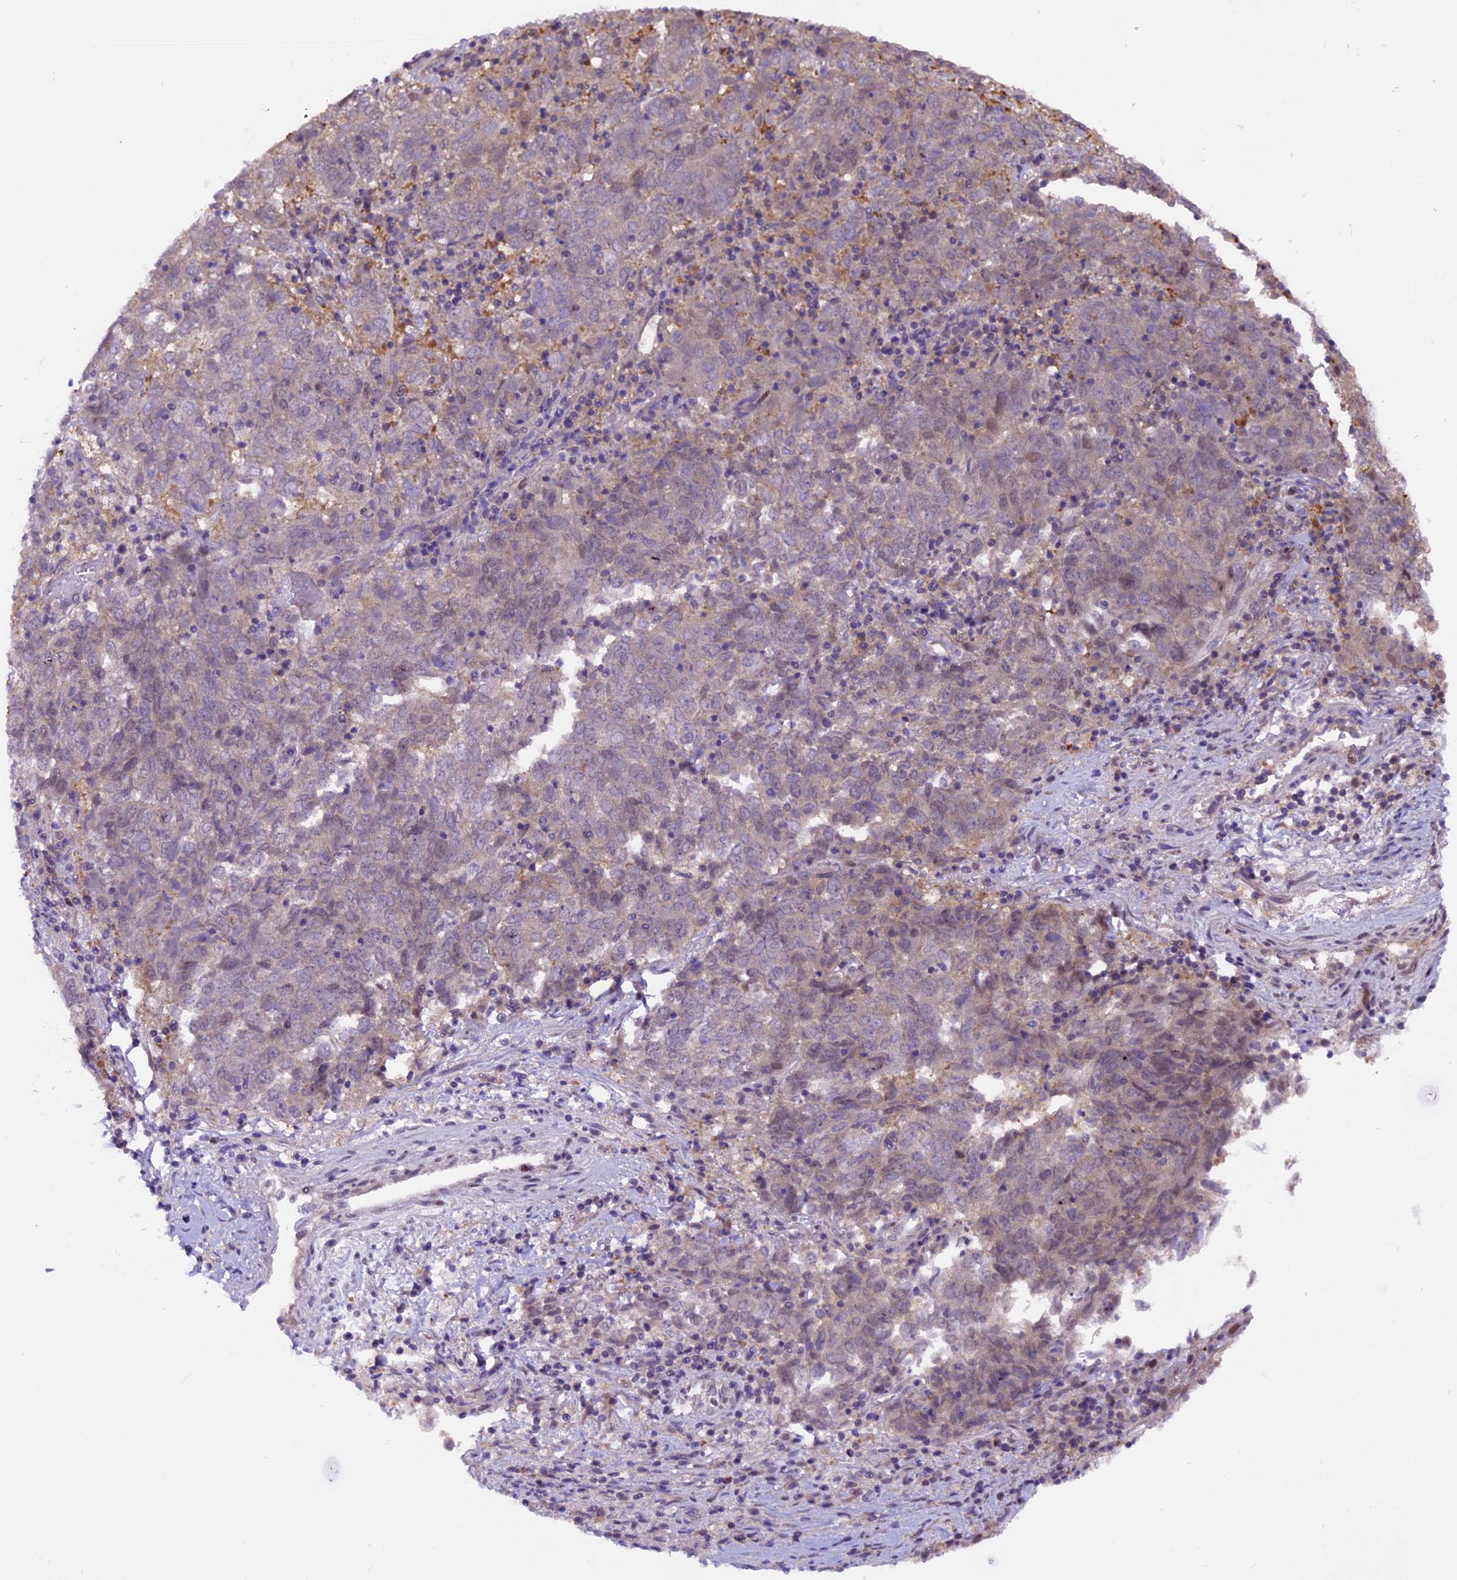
{"staining": {"intensity": "weak", "quantity": "<25%", "location": "cytoplasmic/membranous"}, "tissue": "endometrial cancer", "cell_type": "Tumor cells", "image_type": "cancer", "snomed": [{"axis": "morphology", "description": "Adenocarcinoma, NOS"}, {"axis": "topography", "description": "Endometrium"}], "caption": "The image demonstrates no staining of tumor cells in endometrial cancer.", "gene": "XKR7", "patient": {"sex": "female", "age": 80}}